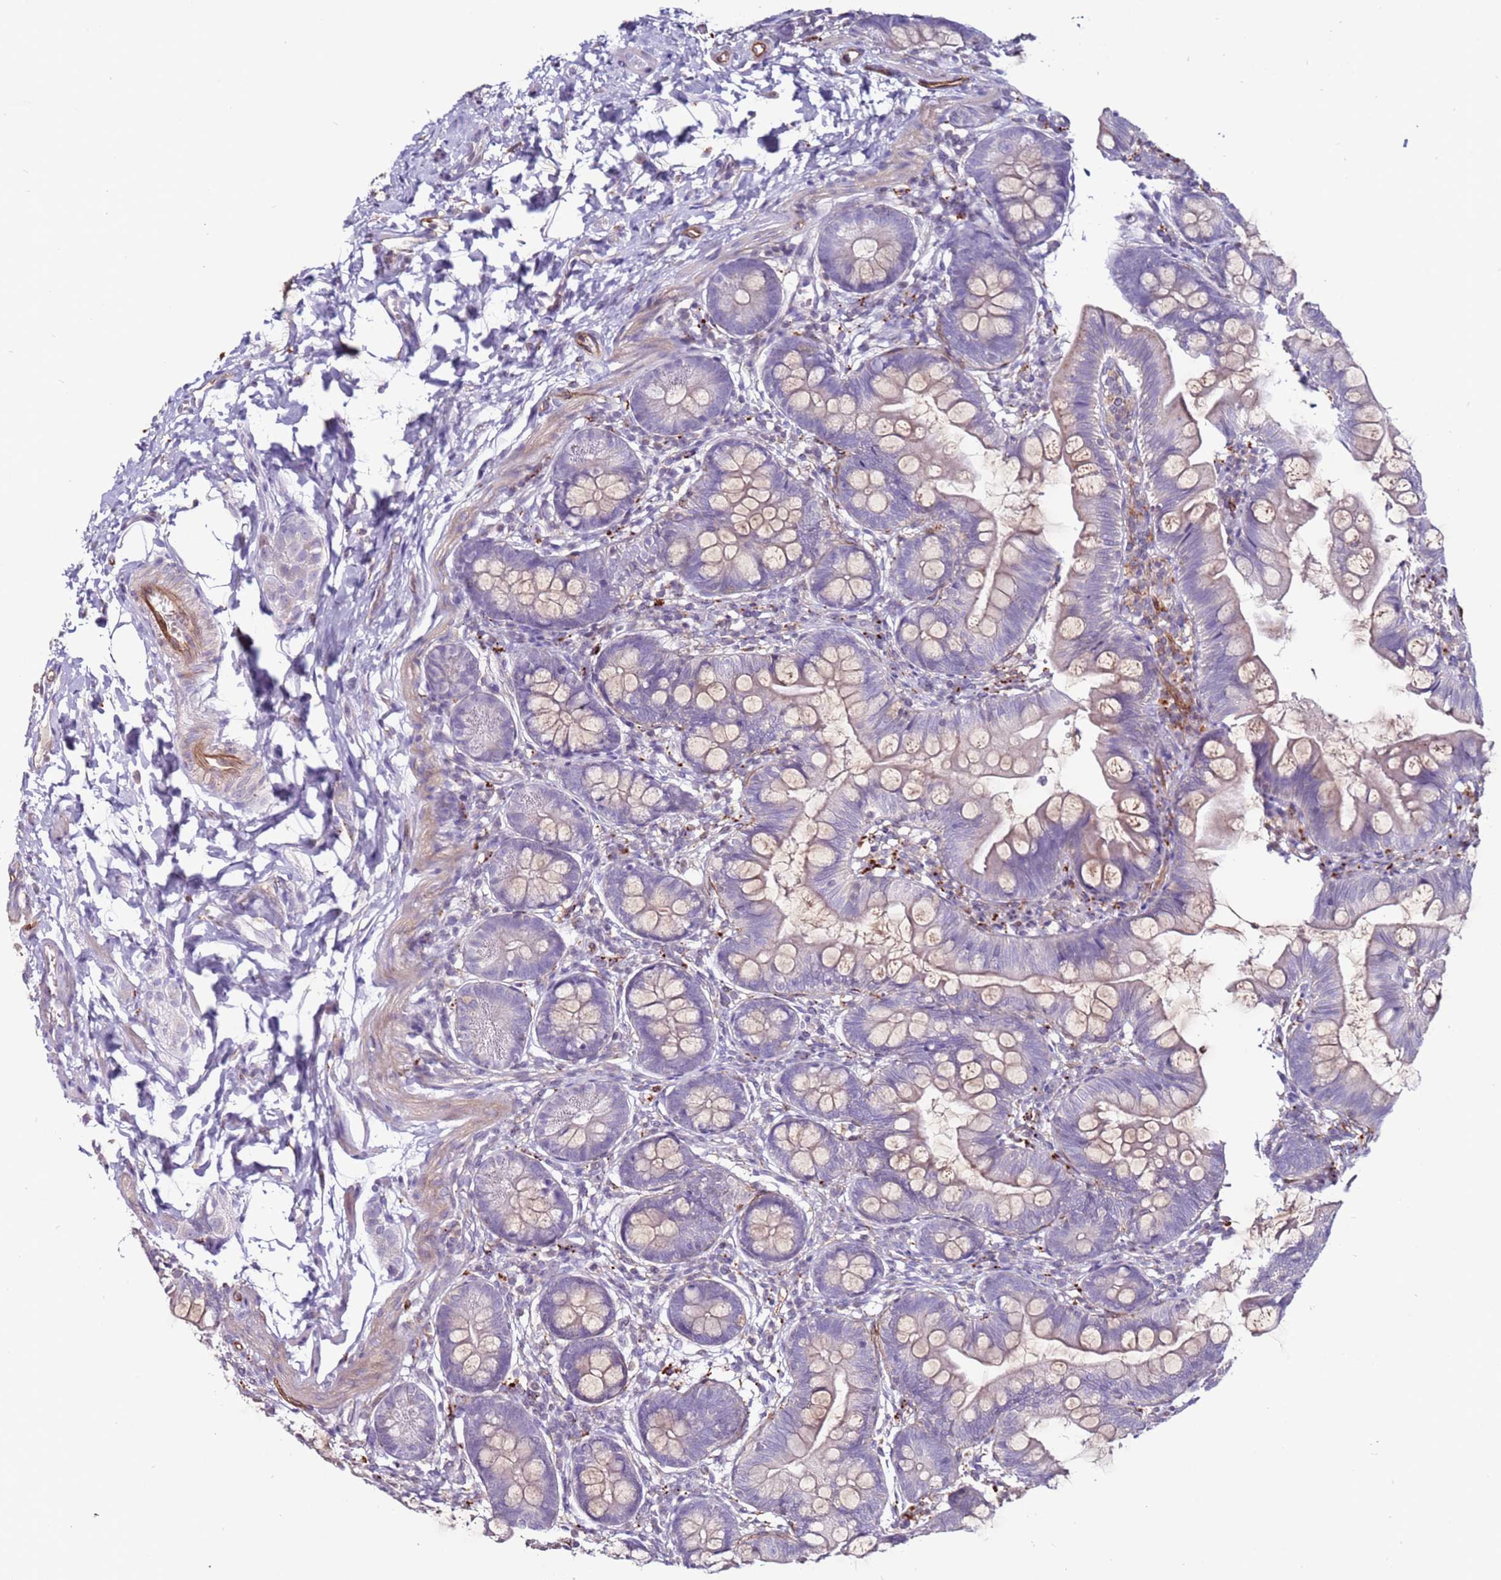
{"staining": {"intensity": "negative", "quantity": "none", "location": "none"}, "tissue": "small intestine", "cell_type": "Glandular cells", "image_type": "normal", "snomed": [{"axis": "morphology", "description": "Normal tissue, NOS"}, {"axis": "topography", "description": "Small intestine"}], "caption": "Immunohistochemistry (IHC) histopathology image of normal human small intestine stained for a protein (brown), which shows no positivity in glandular cells.", "gene": "CLEC4M", "patient": {"sex": "male", "age": 7}}